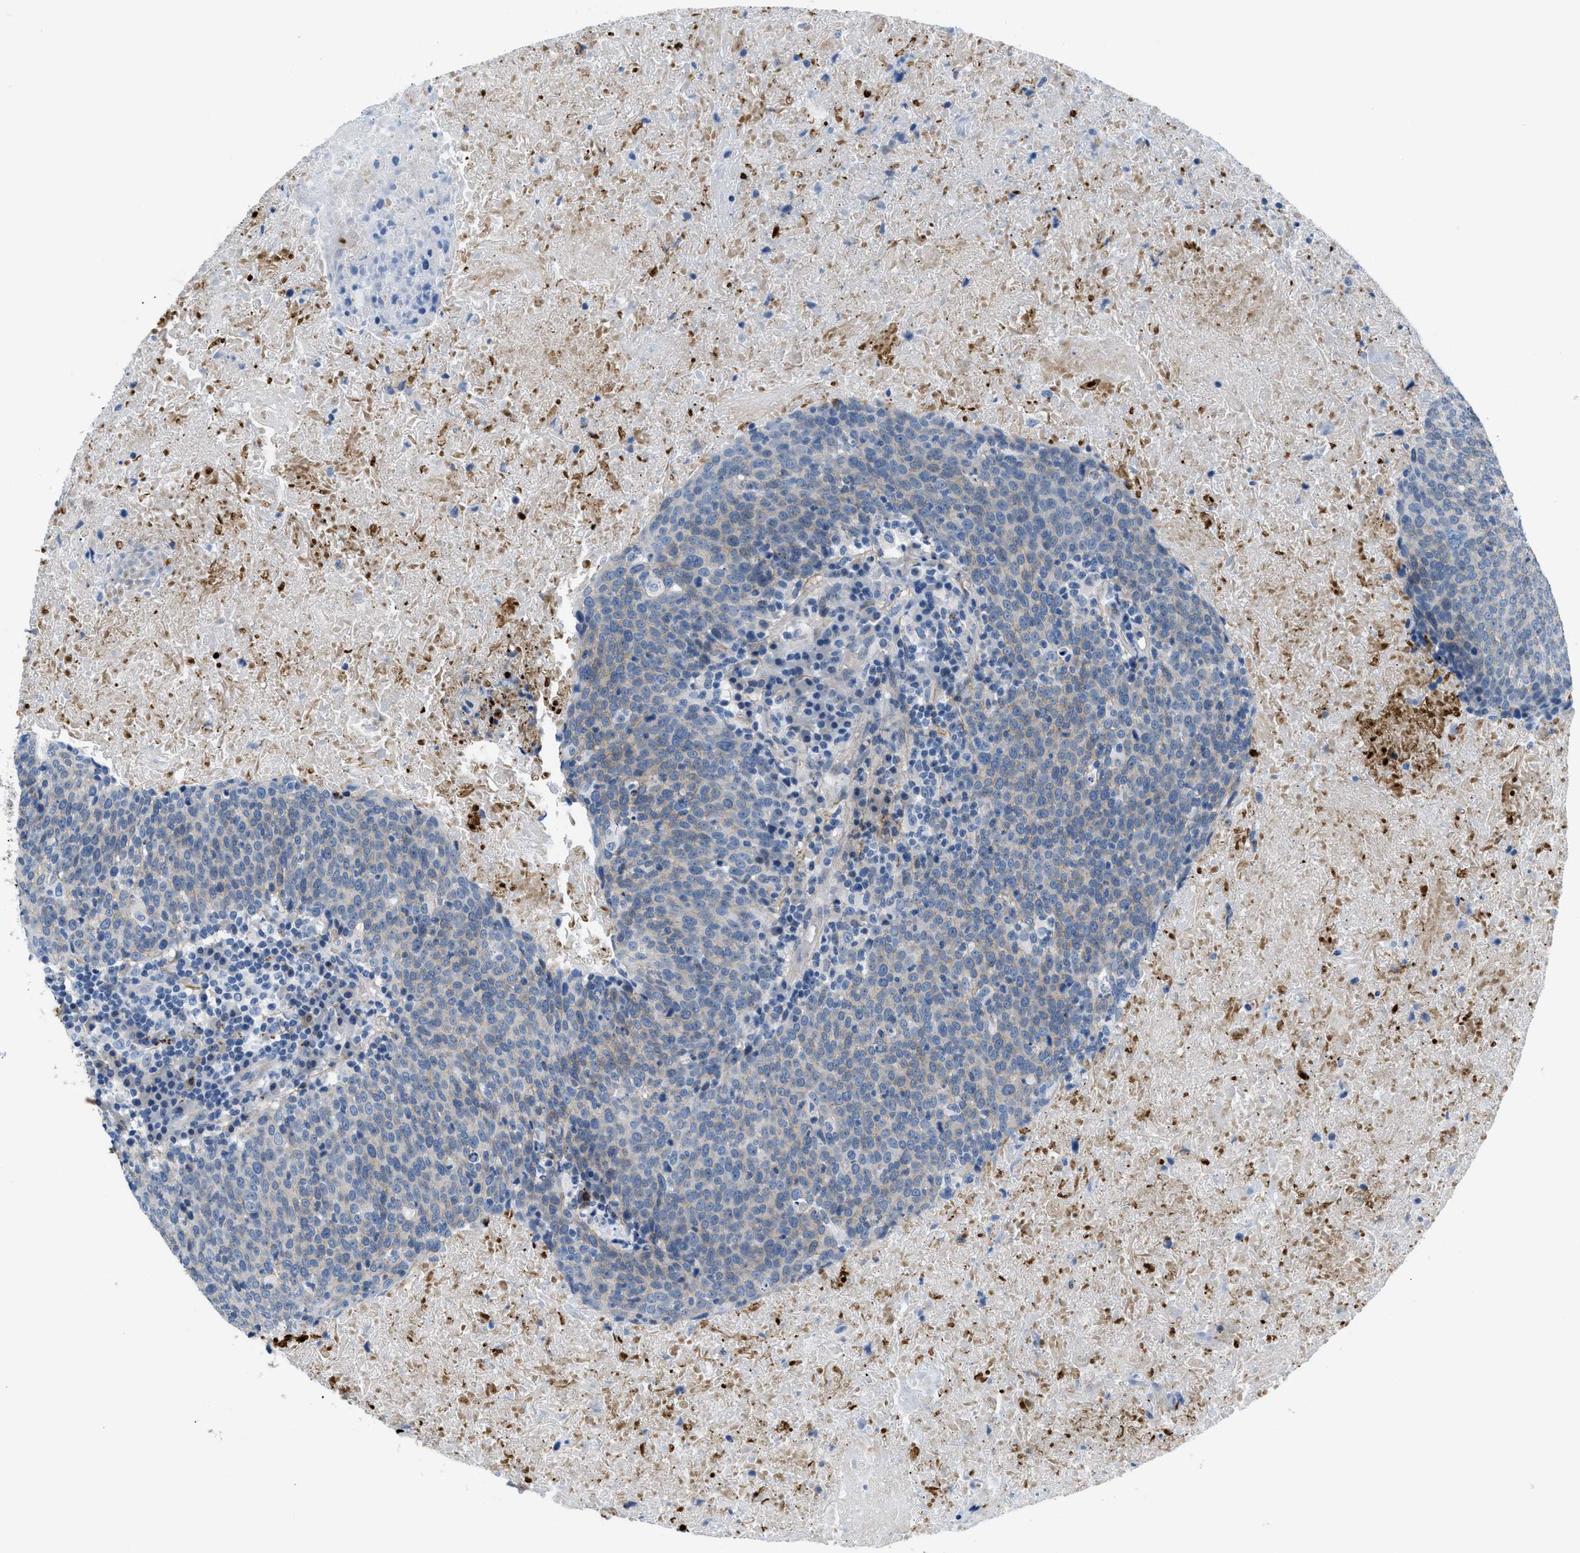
{"staining": {"intensity": "weak", "quantity": "<25%", "location": "cytoplasmic/membranous"}, "tissue": "head and neck cancer", "cell_type": "Tumor cells", "image_type": "cancer", "snomed": [{"axis": "morphology", "description": "Squamous cell carcinoma, NOS"}, {"axis": "morphology", "description": "Squamous cell carcinoma, metastatic, NOS"}, {"axis": "topography", "description": "Lymph node"}, {"axis": "topography", "description": "Head-Neck"}], "caption": "This is a image of immunohistochemistry (IHC) staining of head and neck cancer, which shows no staining in tumor cells. Nuclei are stained in blue.", "gene": "FBN1", "patient": {"sex": "male", "age": 62}}